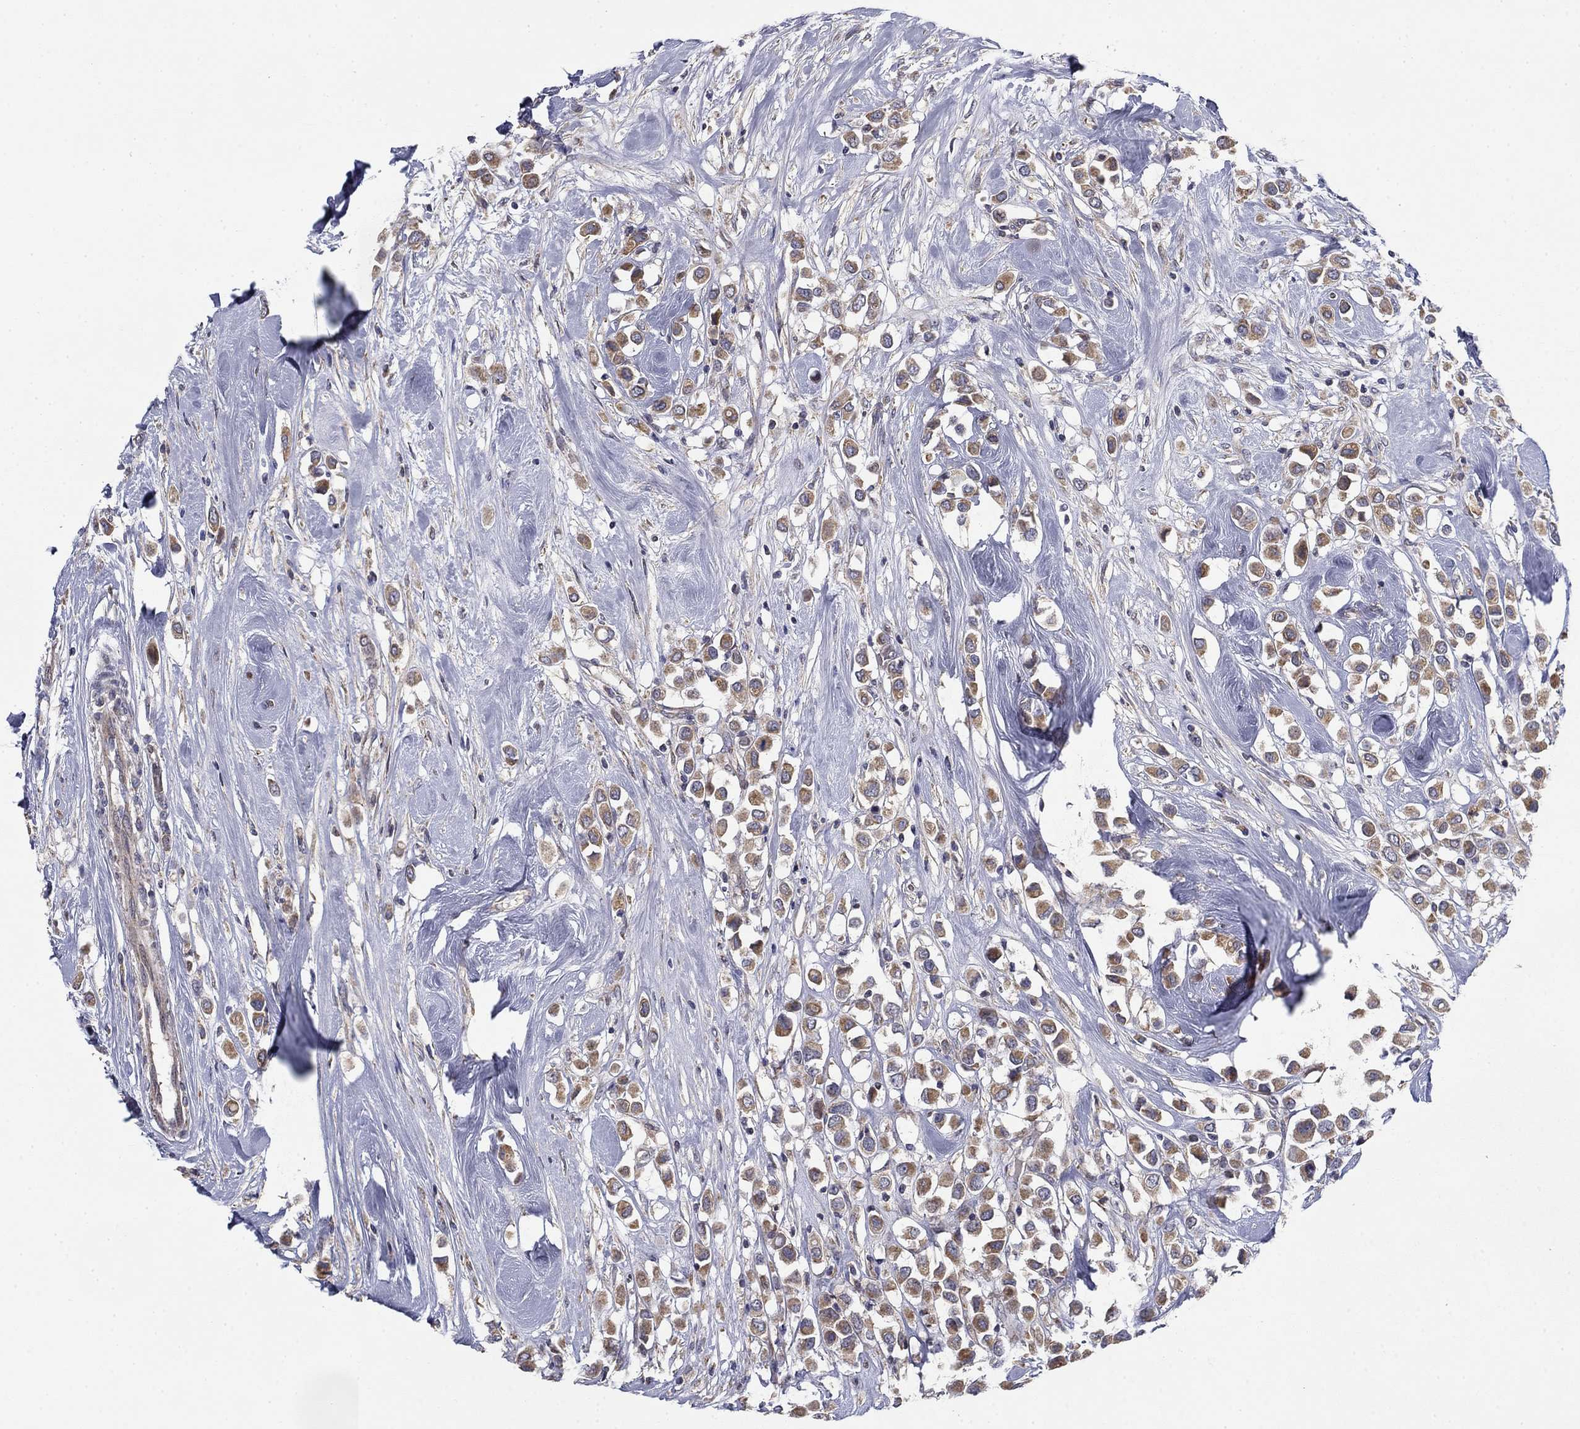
{"staining": {"intensity": "moderate", "quantity": ">75%", "location": "cytoplasmic/membranous"}, "tissue": "breast cancer", "cell_type": "Tumor cells", "image_type": "cancer", "snomed": [{"axis": "morphology", "description": "Duct carcinoma"}, {"axis": "topography", "description": "Breast"}], "caption": "Protein staining shows moderate cytoplasmic/membranous staining in approximately >75% of tumor cells in breast cancer (infiltrating ductal carcinoma).", "gene": "MMAA", "patient": {"sex": "female", "age": 61}}